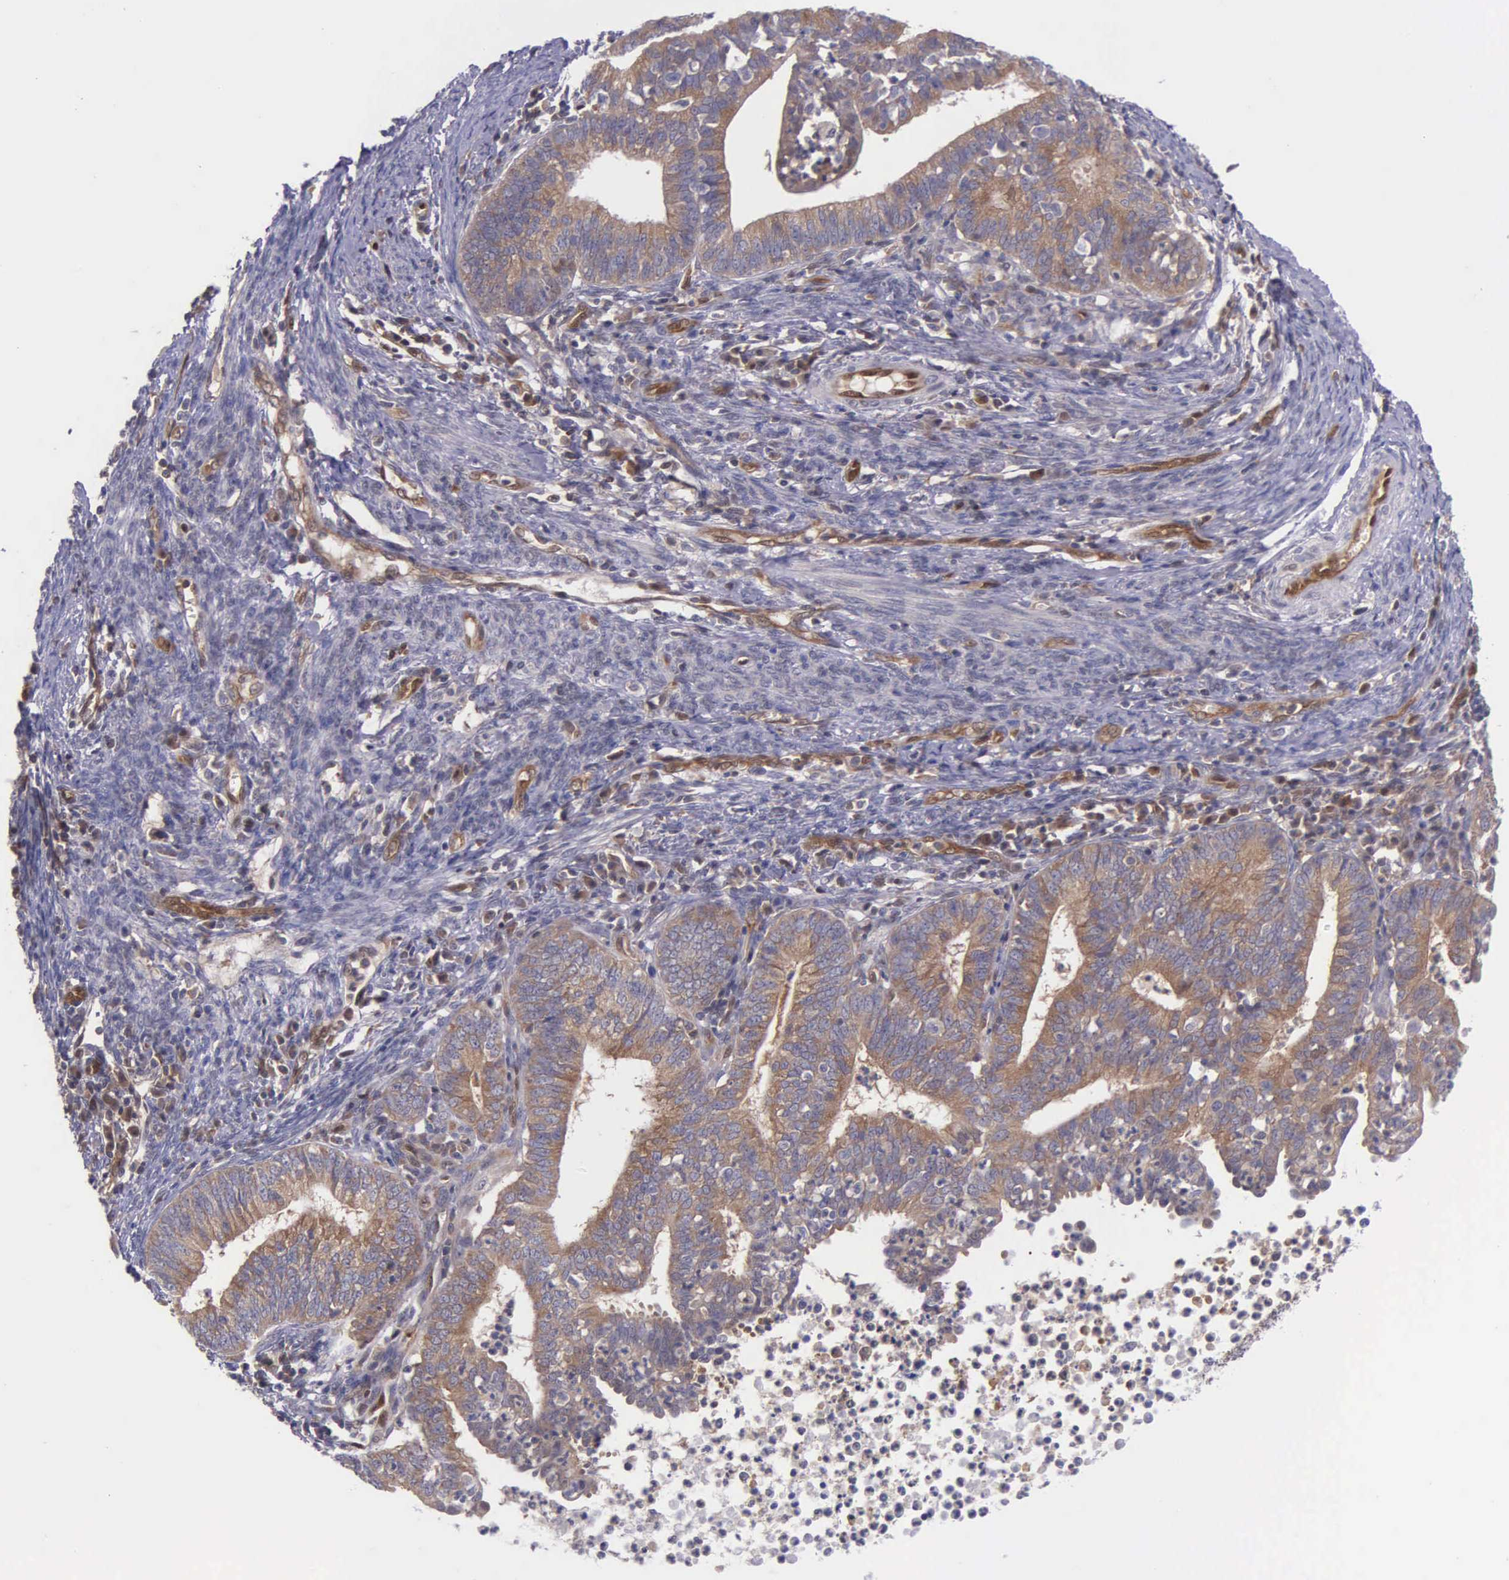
{"staining": {"intensity": "moderate", "quantity": ">75%", "location": "cytoplasmic/membranous,nuclear"}, "tissue": "endometrial cancer", "cell_type": "Tumor cells", "image_type": "cancer", "snomed": [{"axis": "morphology", "description": "Adenocarcinoma, NOS"}, {"axis": "topography", "description": "Endometrium"}], "caption": "Approximately >75% of tumor cells in endometrial cancer show moderate cytoplasmic/membranous and nuclear protein positivity as visualized by brown immunohistochemical staining.", "gene": "GMPR2", "patient": {"sex": "female", "age": 66}}